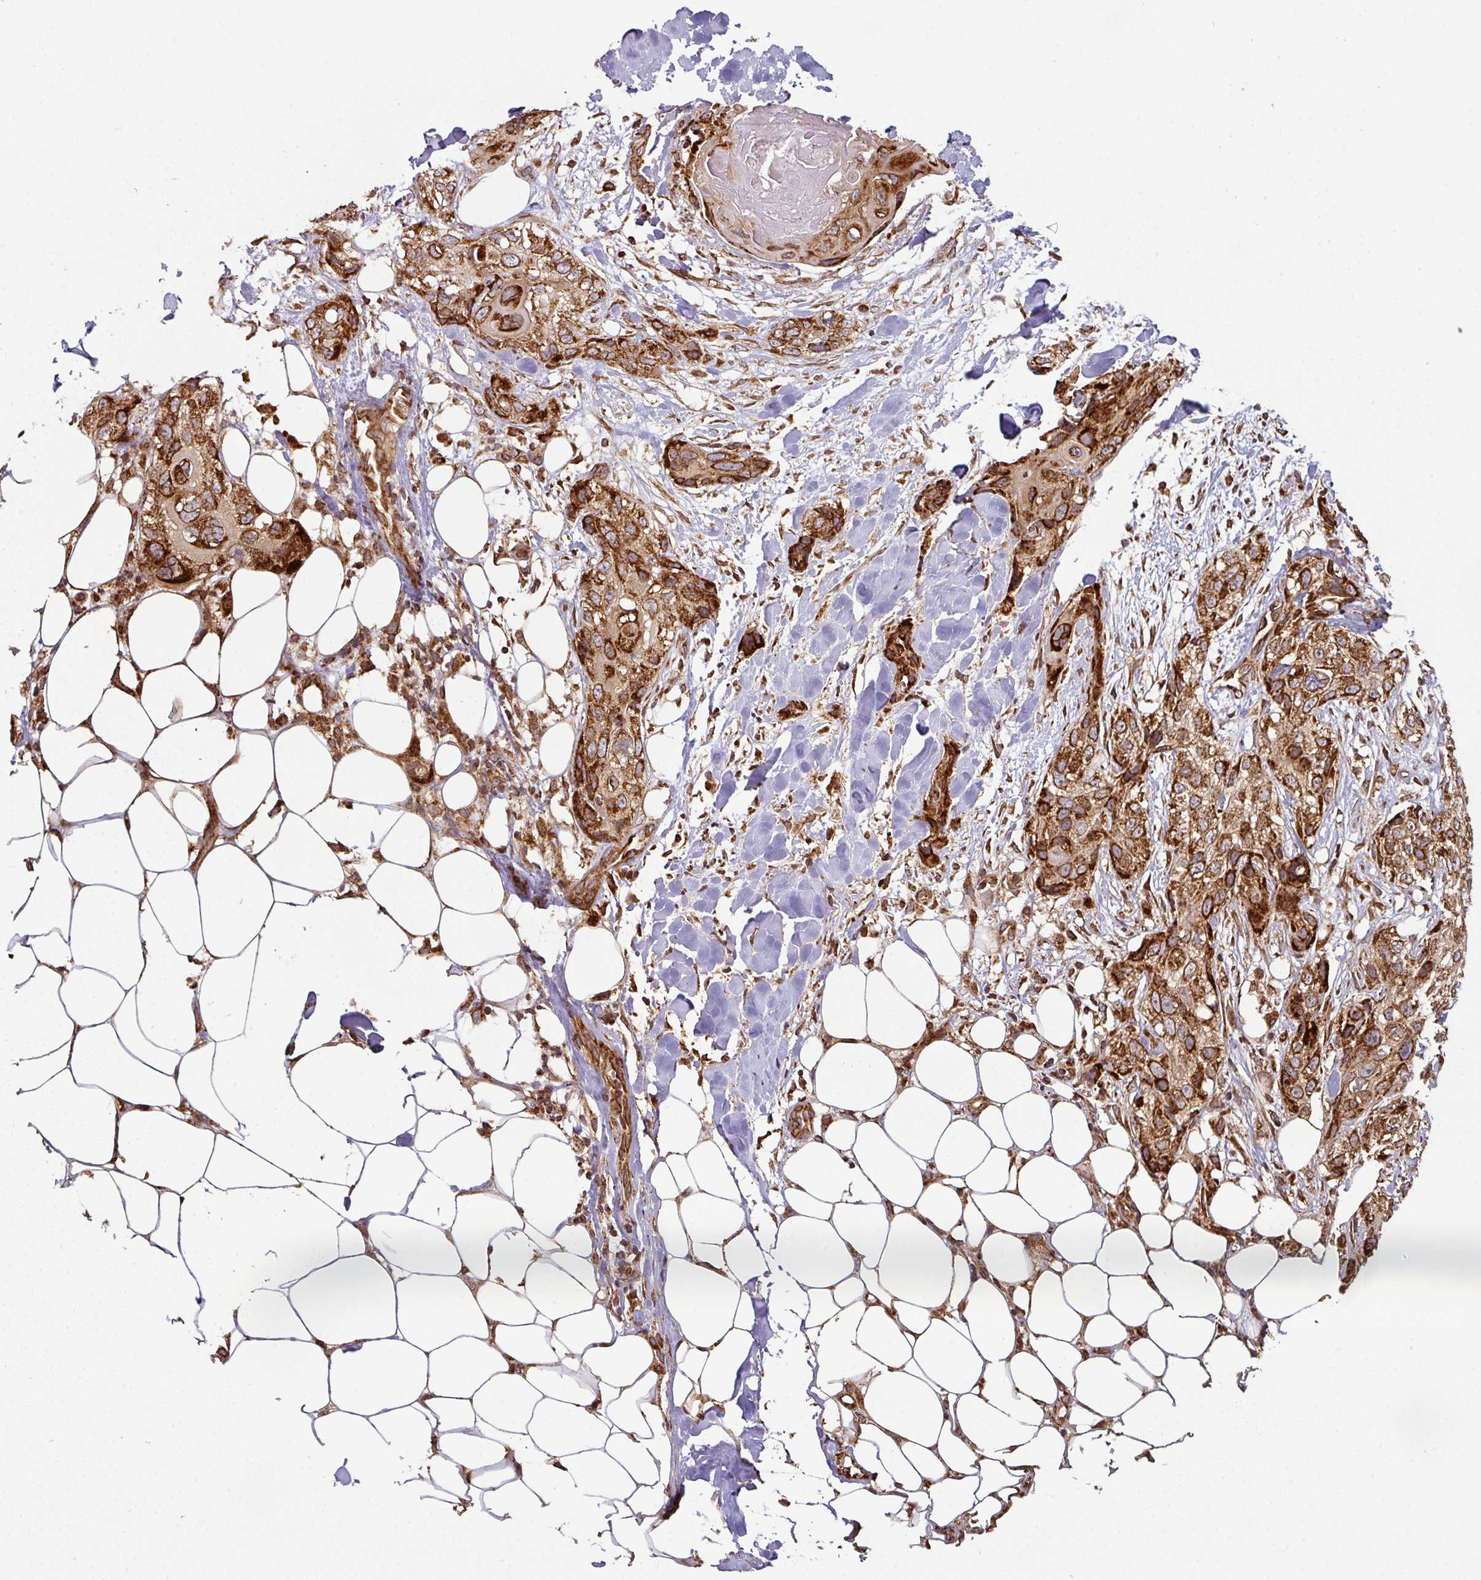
{"staining": {"intensity": "strong", "quantity": "25%-75%", "location": "cytoplasmic/membranous"}, "tissue": "skin cancer", "cell_type": "Tumor cells", "image_type": "cancer", "snomed": [{"axis": "morphology", "description": "Normal tissue, NOS"}, {"axis": "morphology", "description": "Squamous cell carcinoma, NOS"}, {"axis": "topography", "description": "Skin"}], "caption": "Skin cancer (squamous cell carcinoma) stained with immunohistochemistry demonstrates strong cytoplasmic/membranous positivity in approximately 25%-75% of tumor cells.", "gene": "TRAP1", "patient": {"sex": "male", "age": 72}}